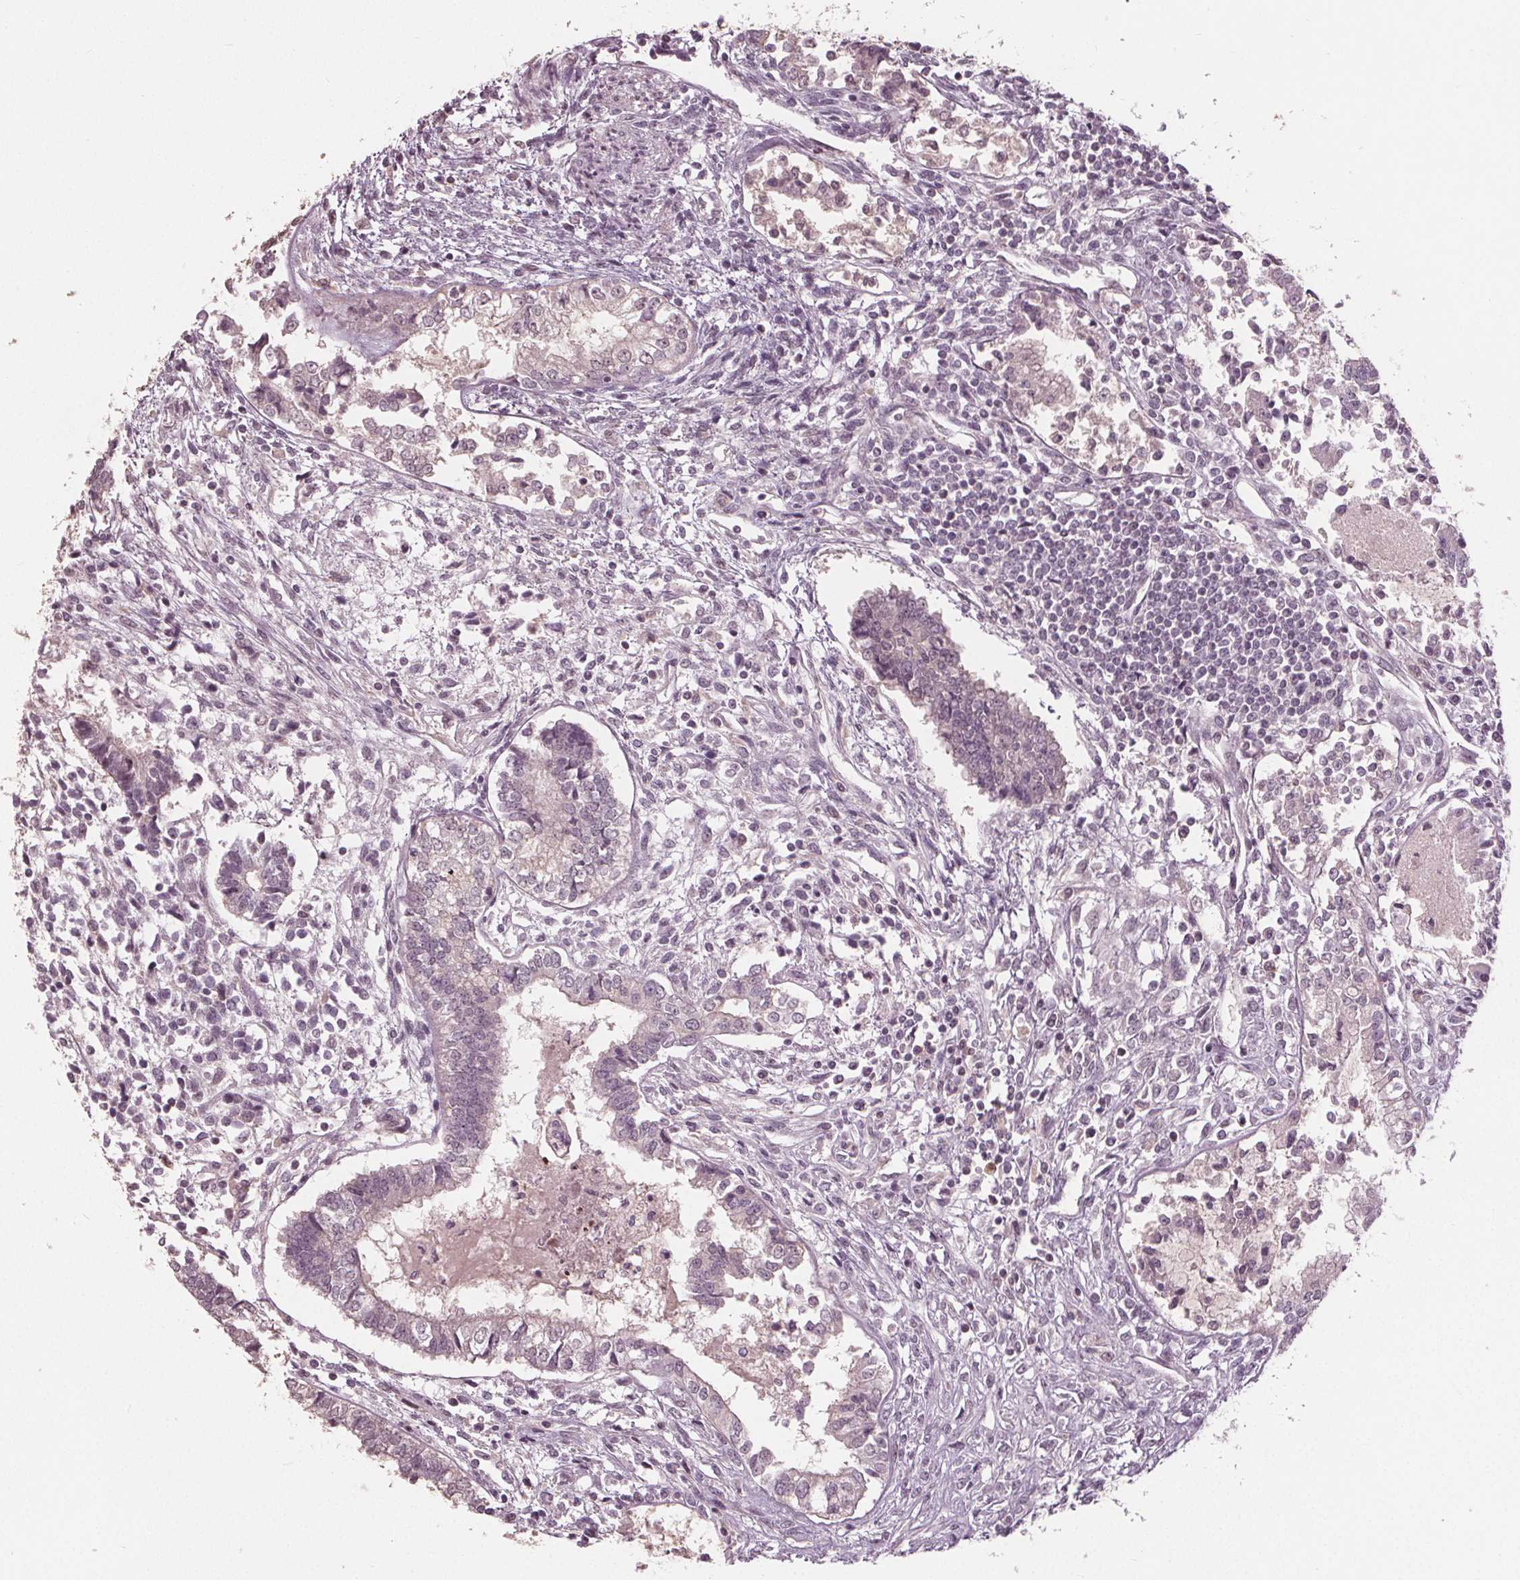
{"staining": {"intensity": "negative", "quantity": "none", "location": "none"}, "tissue": "testis cancer", "cell_type": "Tumor cells", "image_type": "cancer", "snomed": [{"axis": "morphology", "description": "Carcinoma, Embryonal, NOS"}, {"axis": "topography", "description": "Testis"}], "caption": "Immunohistochemistry of human testis cancer (embryonal carcinoma) reveals no positivity in tumor cells.", "gene": "CXCL16", "patient": {"sex": "male", "age": 37}}